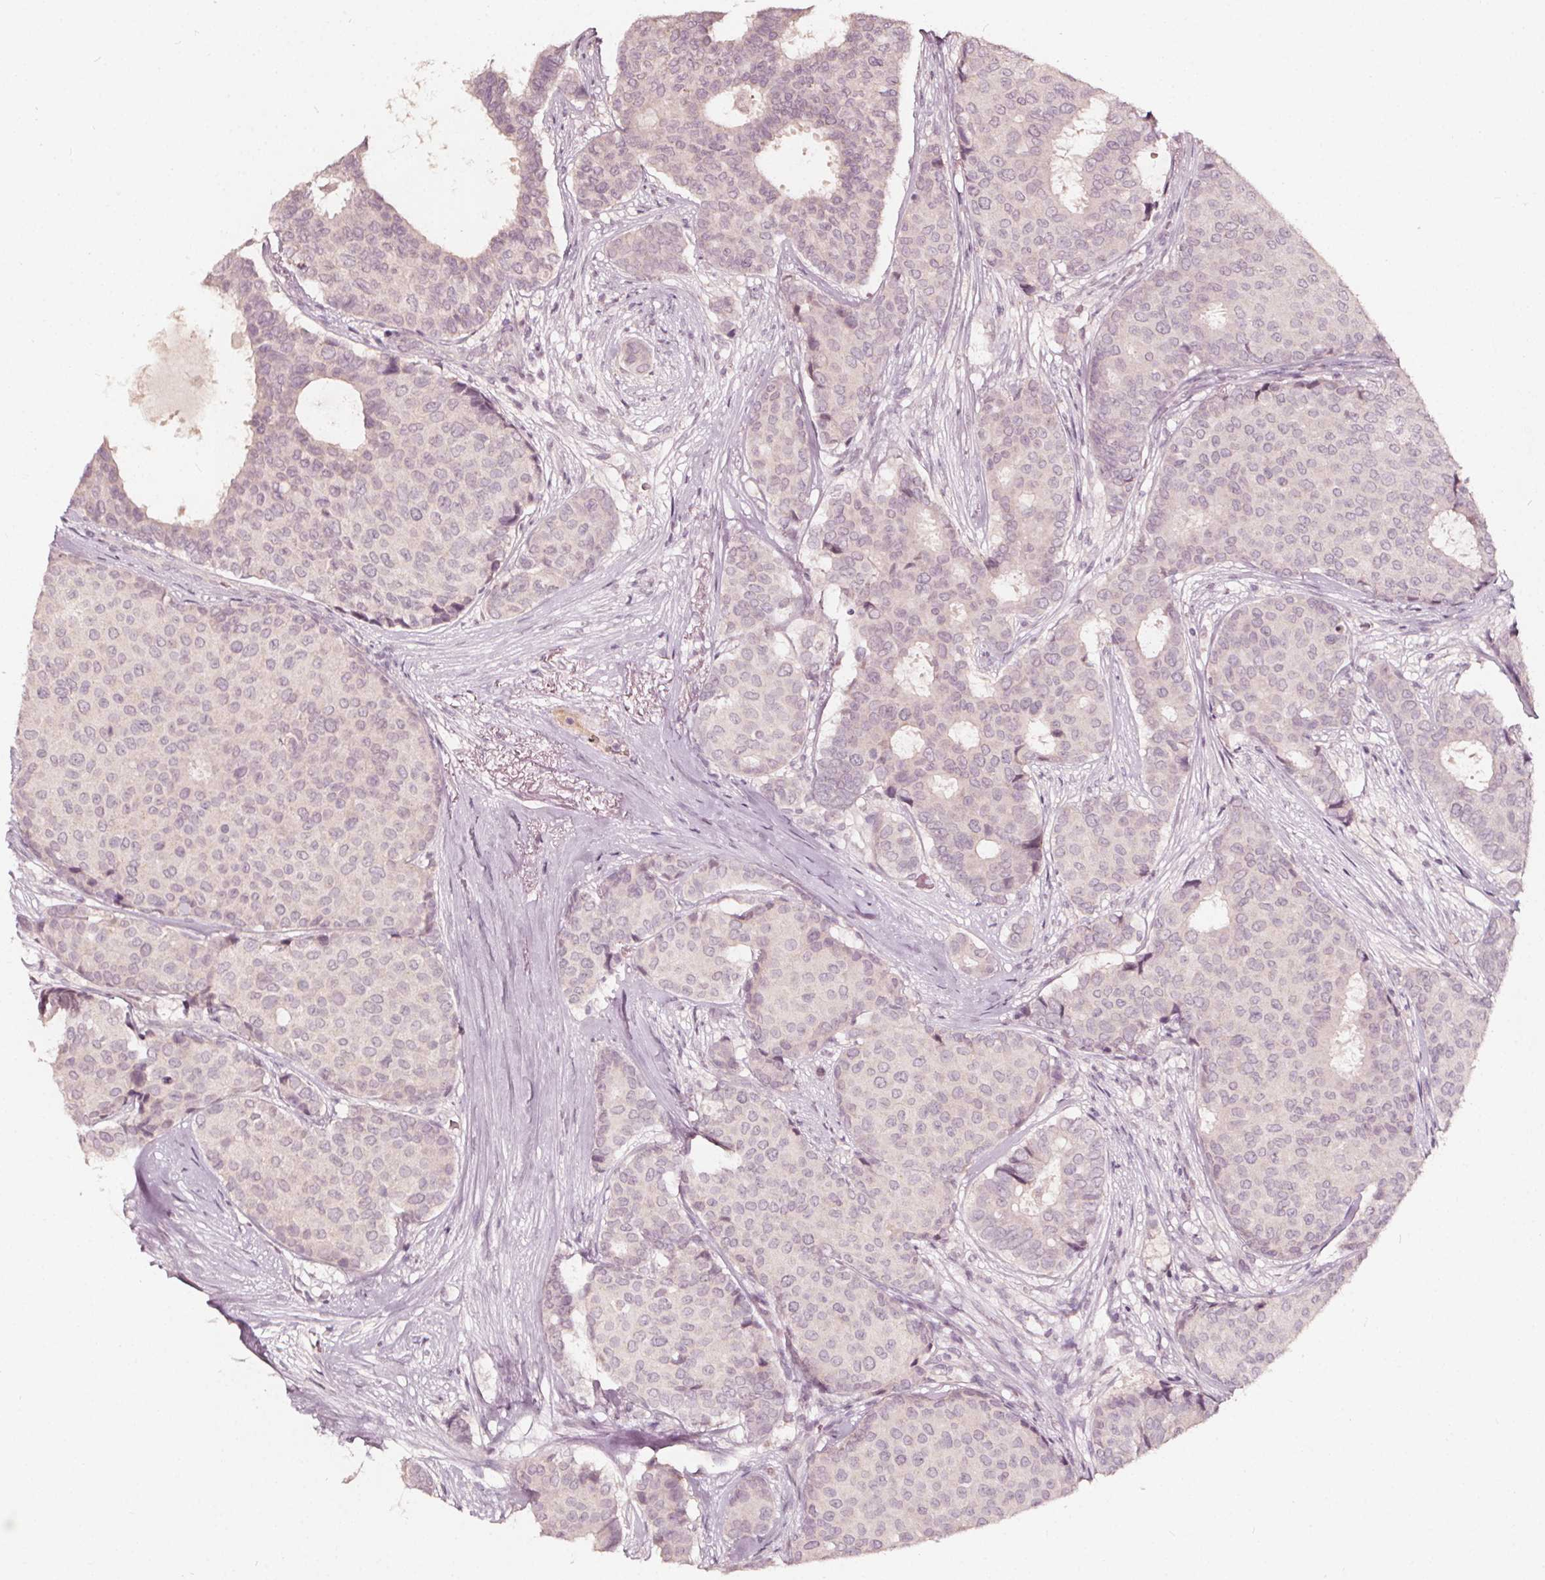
{"staining": {"intensity": "negative", "quantity": "none", "location": "none"}, "tissue": "breast cancer", "cell_type": "Tumor cells", "image_type": "cancer", "snomed": [{"axis": "morphology", "description": "Duct carcinoma"}, {"axis": "topography", "description": "Breast"}], "caption": "This photomicrograph is of infiltrating ductal carcinoma (breast) stained with IHC to label a protein in brown with the nuclei are counter-stained blue. There is no staining in tumor cells.", "gene": "NPC1L1", "patient": {"sex": "female", "age": 75}}